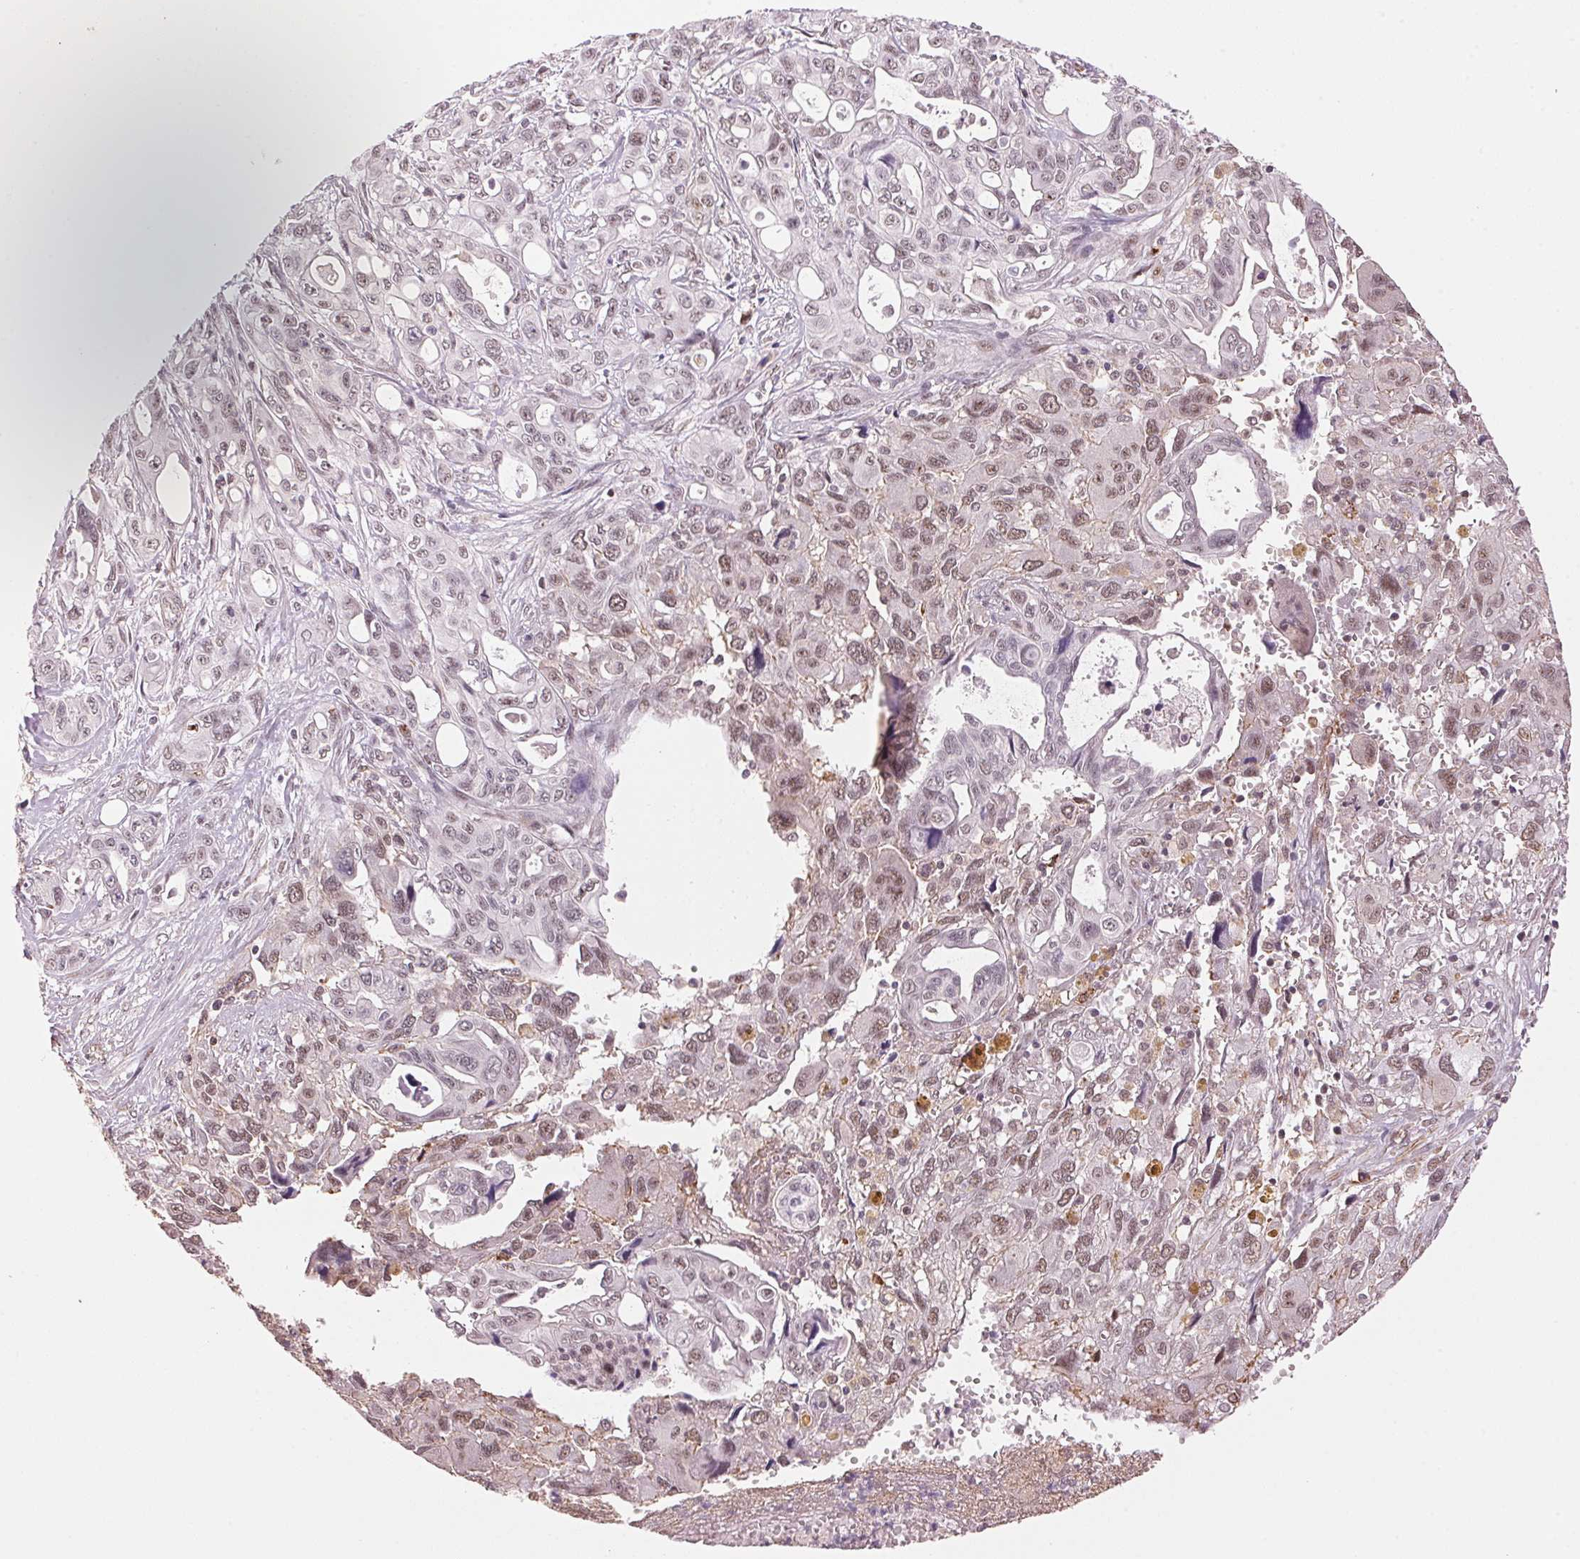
{"staining": {"intensity": "weak", "quantity": "25%-75%", "location": "nuclear"}, "tissue": "pancreatic cancer", "cell_type": "Tumor cells", "image_type": "cancer", "snomed": [{"axis": "morphology", "description": "Adenocarcinoma, NOS"}, {"axis": "topography", "description": "Pancreas"}], "caption": "A low amount of weak nuclear staining is present in approximately 25%-75% of tumor cells in adenocarcinoma (pancreatic) tissue.", "gene": "HNRNPDL", "patient": {"sex": "female", "age": 47}}